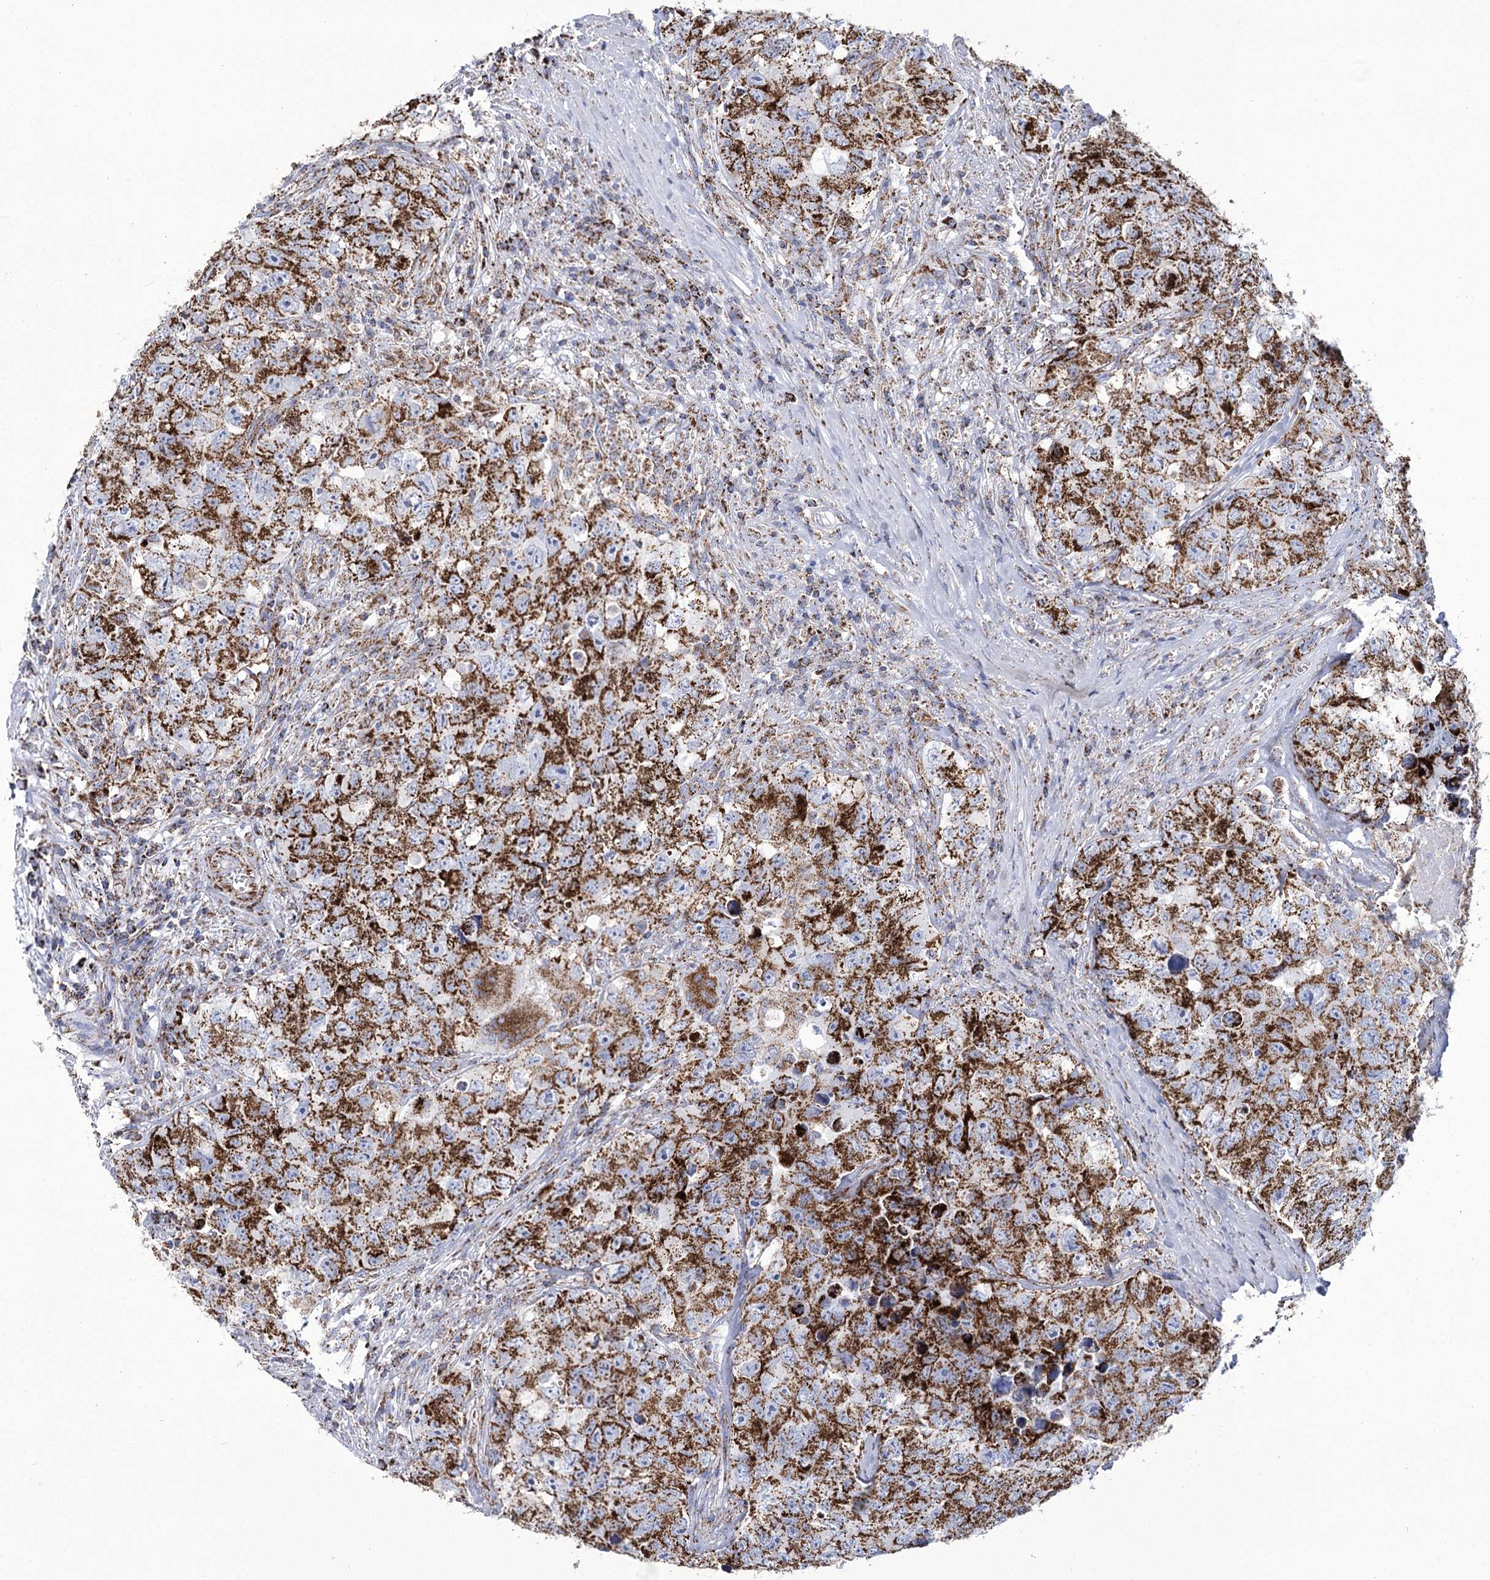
{"staining": {"intensity": "strong", "quantity": ">75%", "location": "cytoplasmic/membranous"}, "tissue": "testis cancer", "cell_type": "Tumor cells", "image_type": "cancer", "snomed": [{"axis": "morphology", "description": "Seminoma, NOS"}, {"axis": "morphology", "description": "Carcinoma, Embryonal, NOS"}, {"axis": "topography", "description": "Testis"}], "caption": "IHC micrograph of testis embryonal carcinoma stained for a protein (brown), which demonstrates high levels of strong cytoplasmic/membranous expression in approximately >75% of tumor cells.", "gene": "PDHB", "patient": {"sex": "male", "age": 43}}